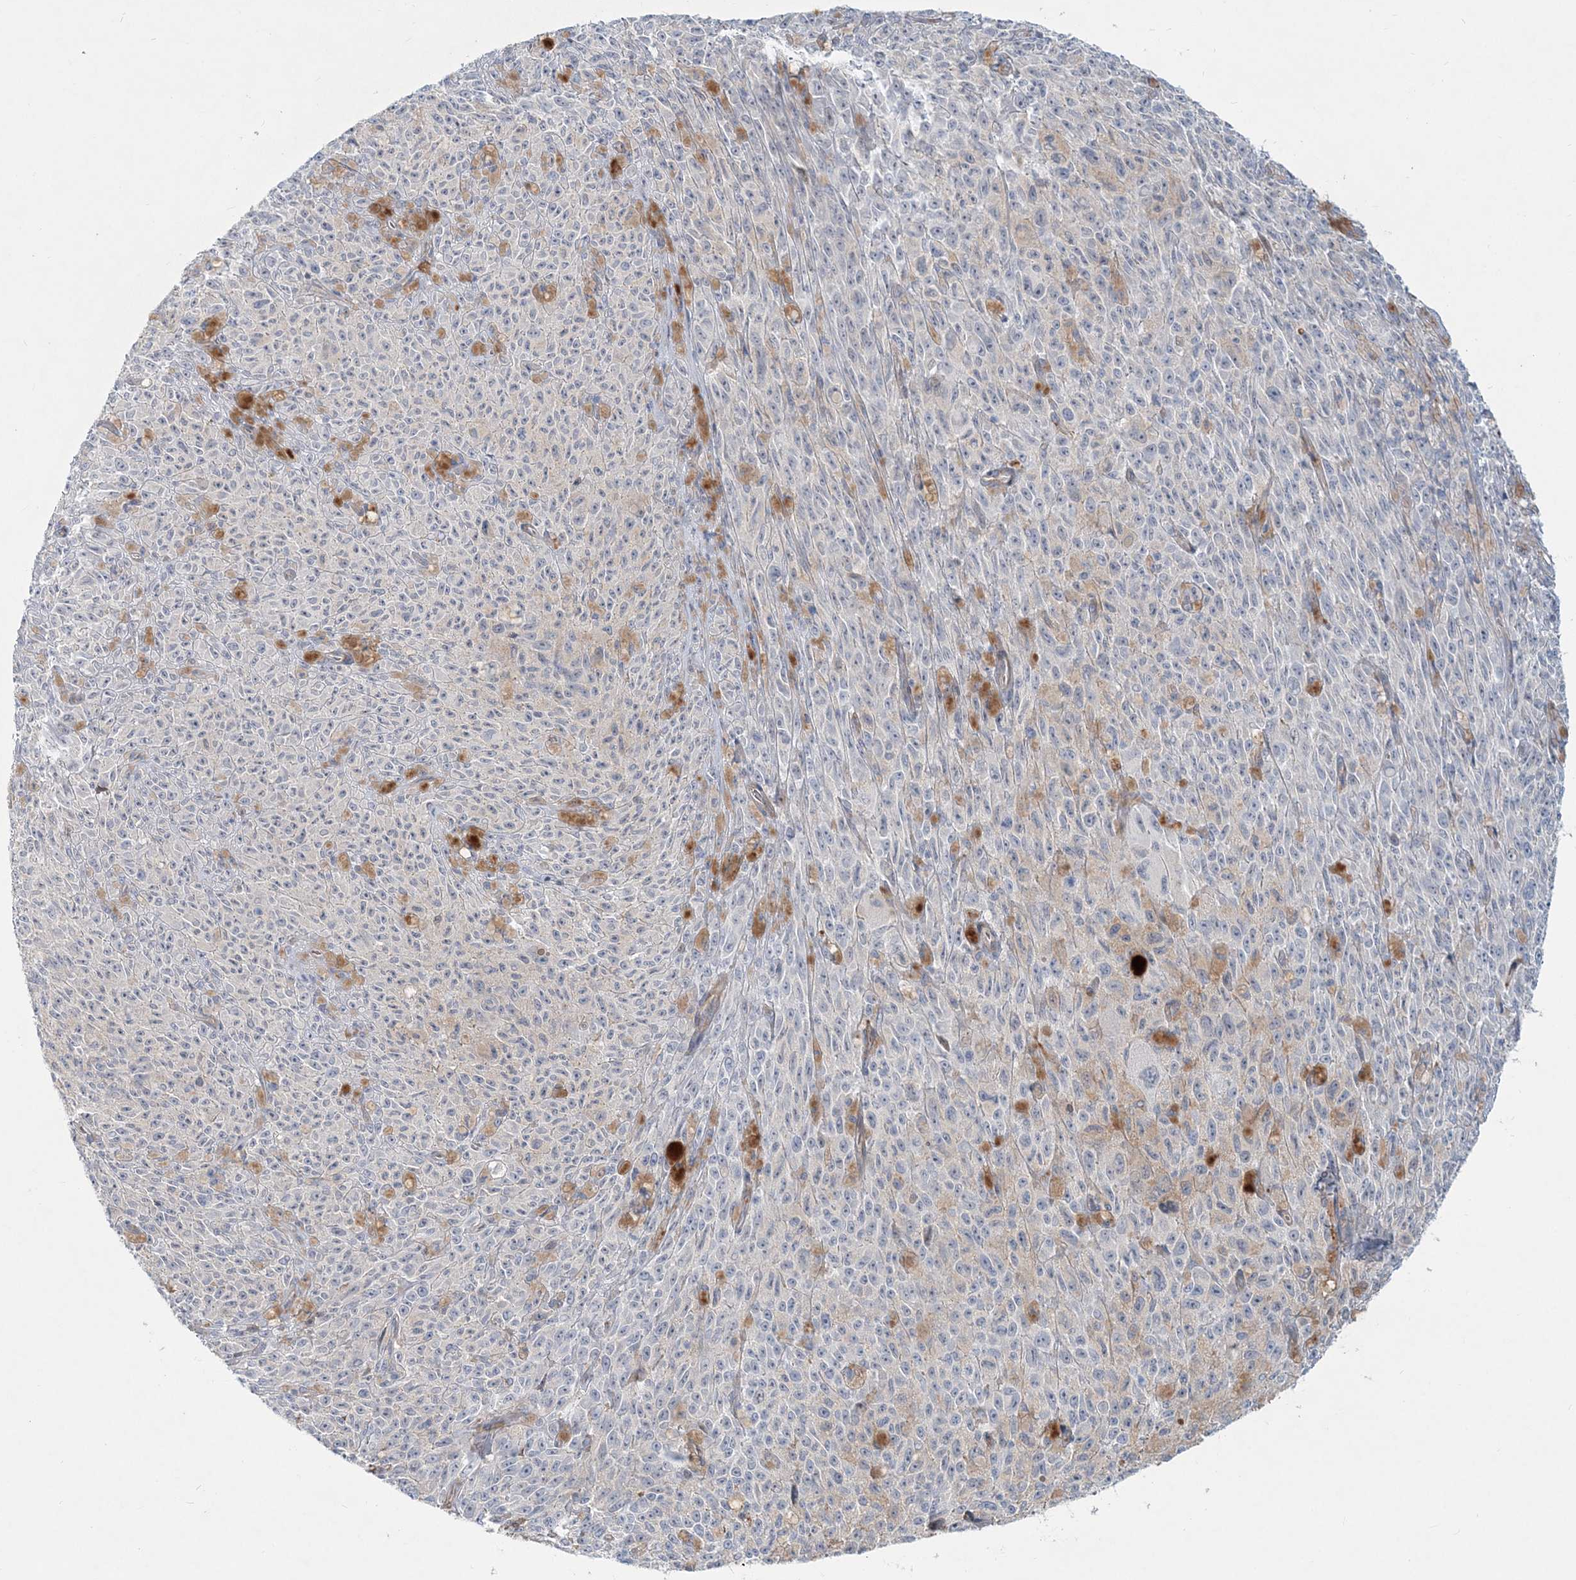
{"staining": {"intensity": "negative", "quantity": "none", "location": "none"}, "tissue": "melanoma", "cell_type": "Tumor cells", "image_type": "cancer", "snomed": [{"axis": "morphology", "description": "Malignant melanoma, NOS"}, {"axis": "topography", "description": "Skin"}], "caption": "Image shows no protein staining in tumor cells of melanoma tissue. Nuclei are stained in blue.", "gene": "DNAH5", "patient": {"sex": "female", "age": 82}}